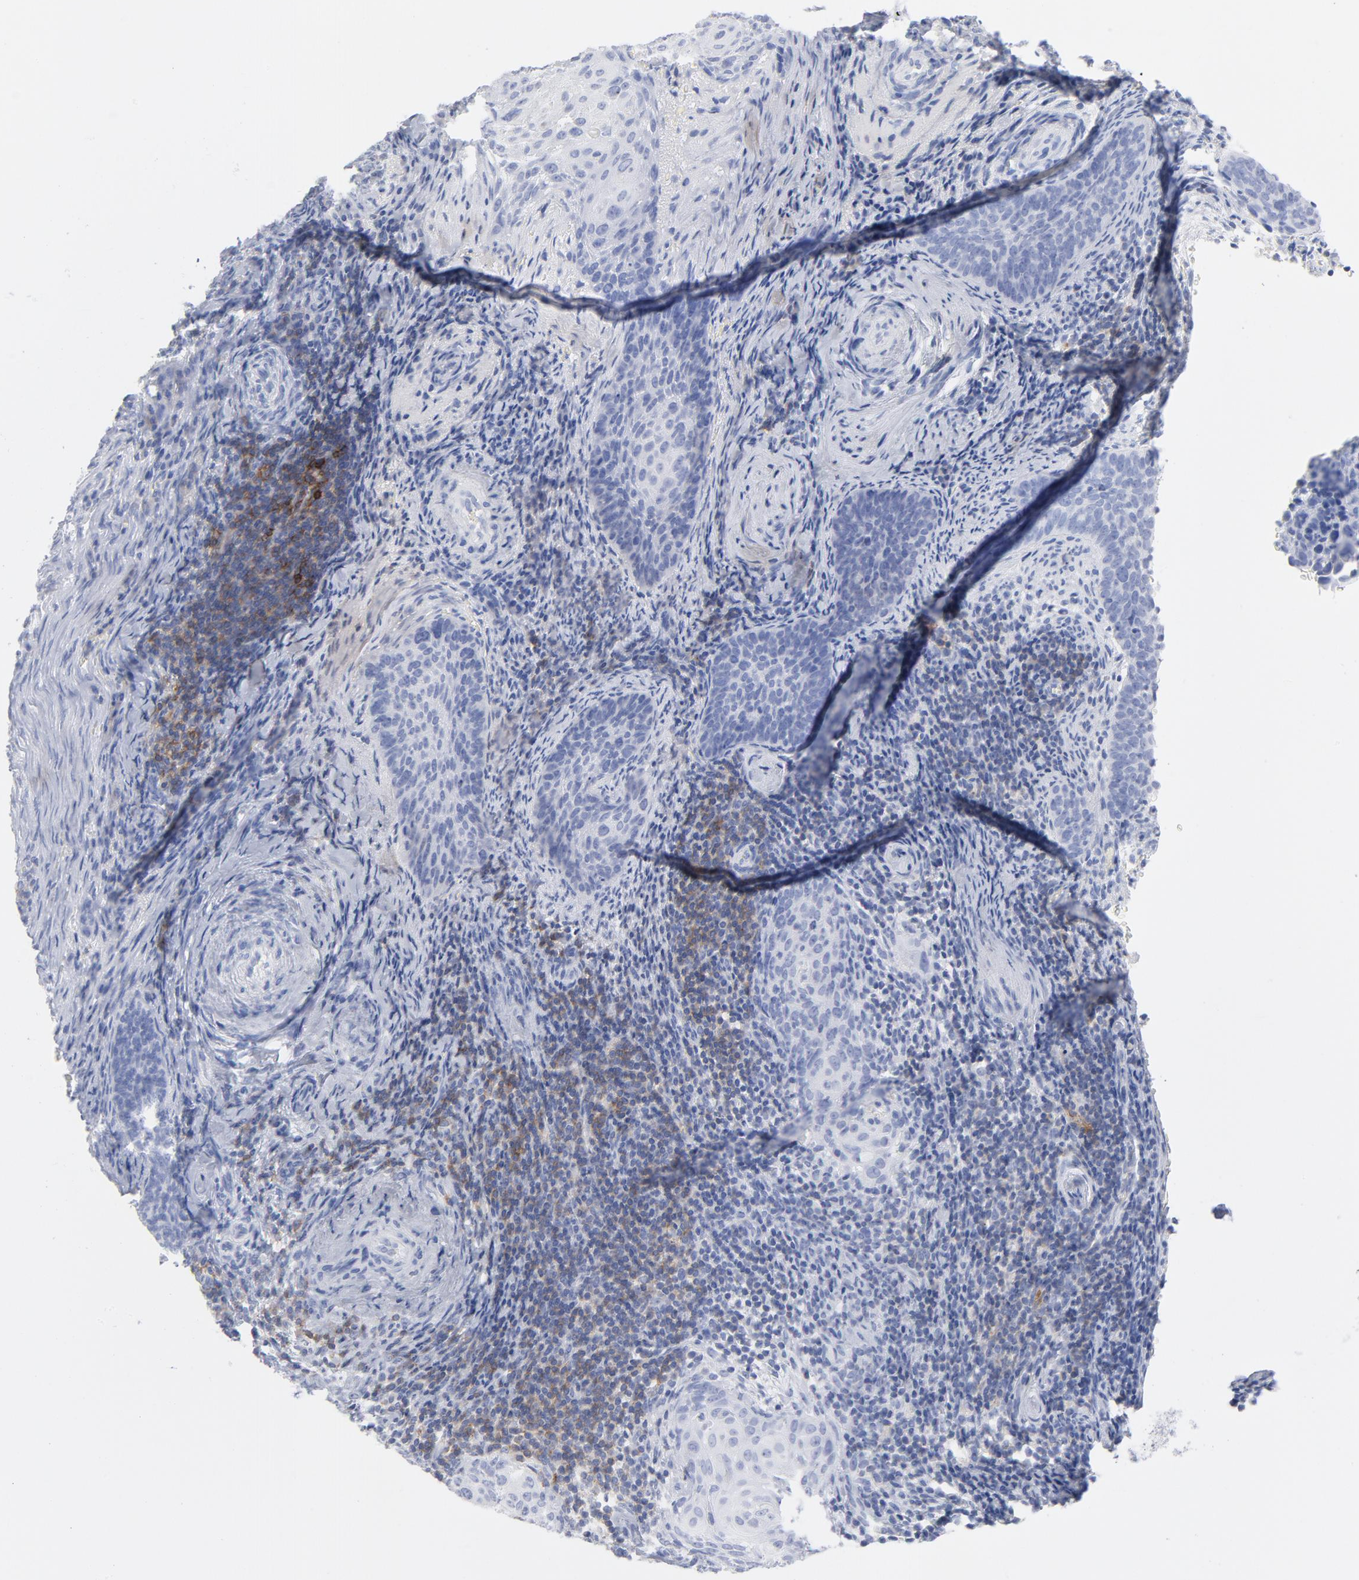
{"staining": {"intensity": "negative", "quantity": "none", "location": "none"}, "tissue": "cervical cancer", "cell_type": "Tumor cells", "image_type": "cancer", "snomed": [{"axis": "morphology", "description": "Squamous cell carcinoma, NOS"}, {"axis": "topography", "description": "Cervix"}], "caption": "A micrograph of human cervical cancer (squamous cell carcinoma) is negative for staining in tumor cells.", "gene": "P2RY8", "patient": {"sex": "female", "age": 33}}